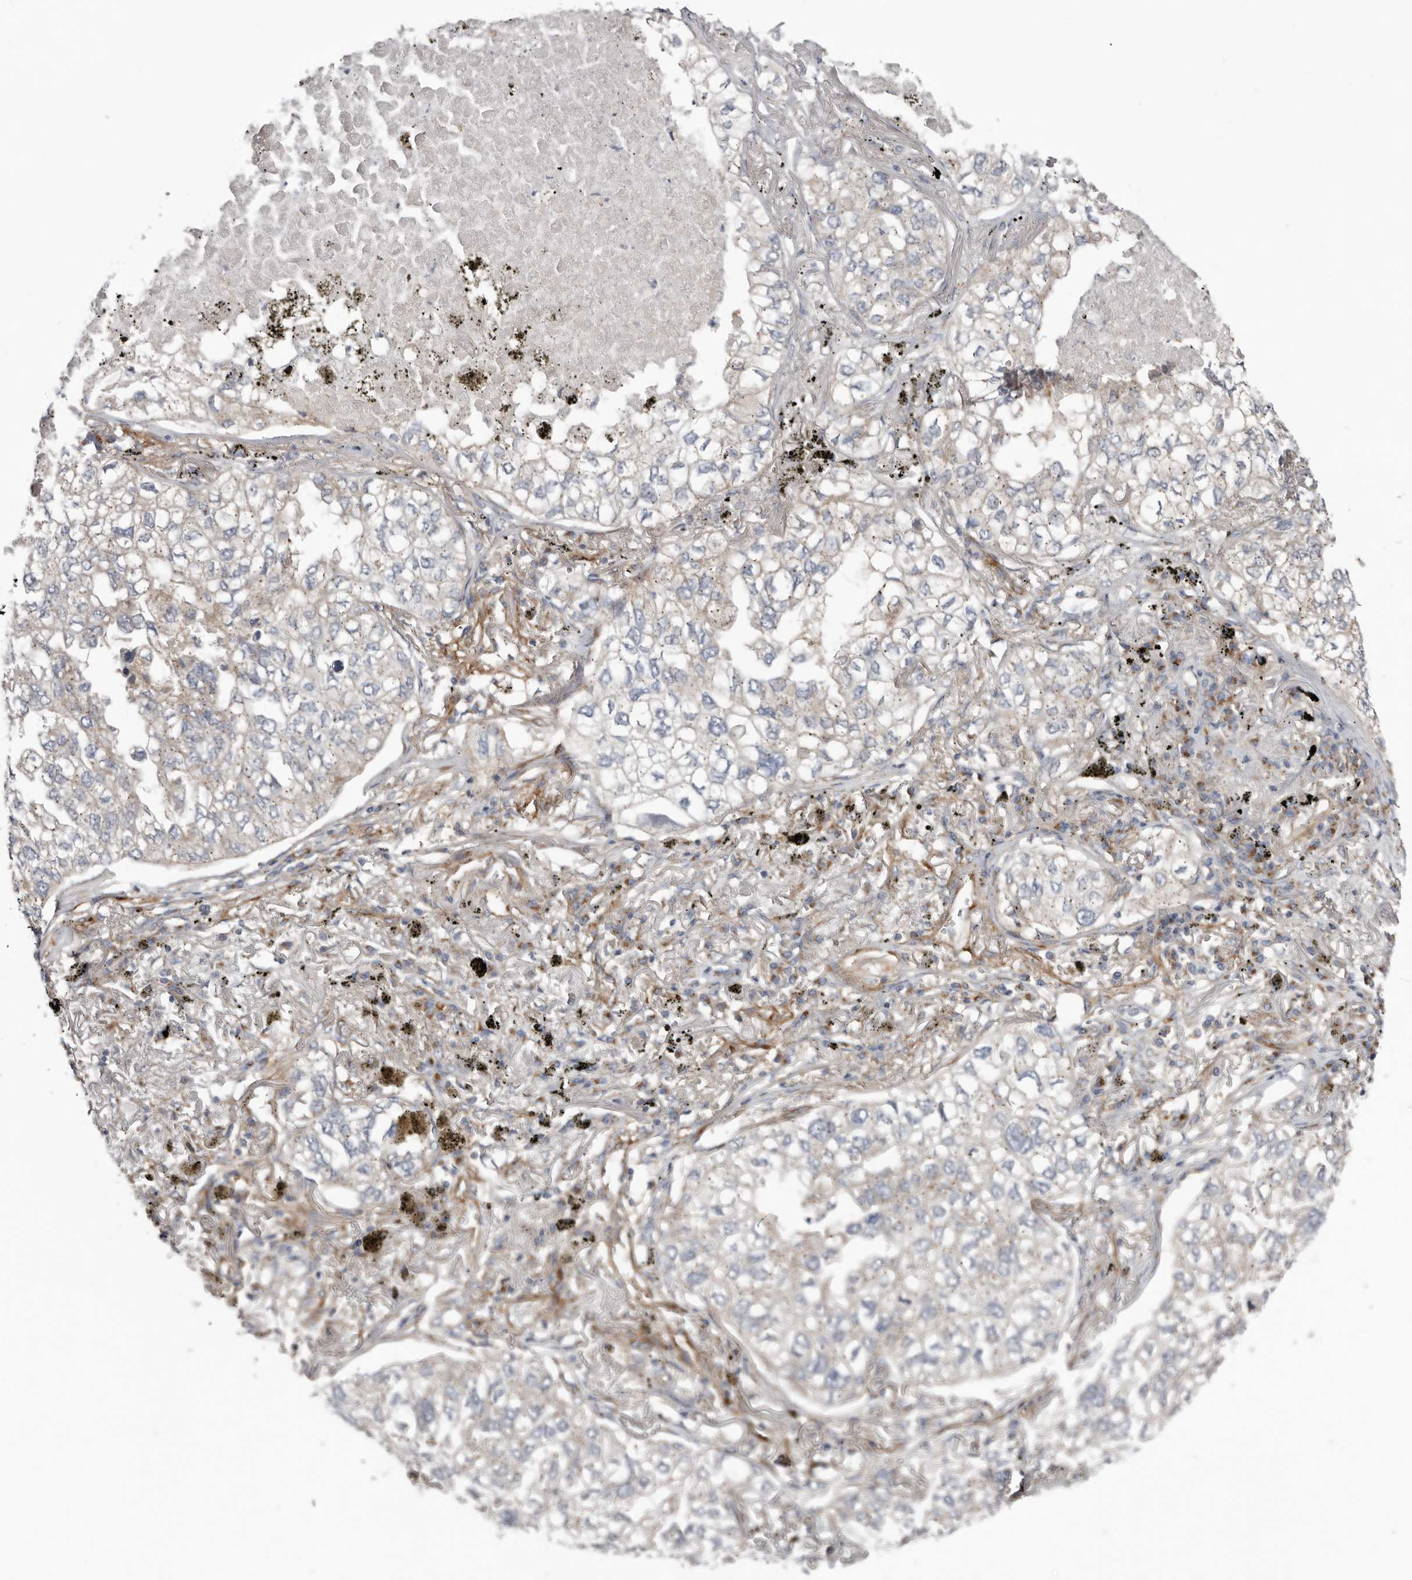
{"staining": {"intensity": "weak", "quantity": "<25%", "location": "cytoplasmic/membranous"}, "tissue": "lung cancer", "cell_type": "Tumor cells", "image_type": "cancer", "snomed": [{"axis": "morphology", "description": "Adenocarcinoma, NOS"}, {"axis": "topography", "description": "Lung"}], "caption": "This is an immunohistochemistry histopathology image of adenocarcinoma (lung). There is no expression in tumor cells.", "gene": "LUZP1", "patient": {"sex": "male", "age": 65}}